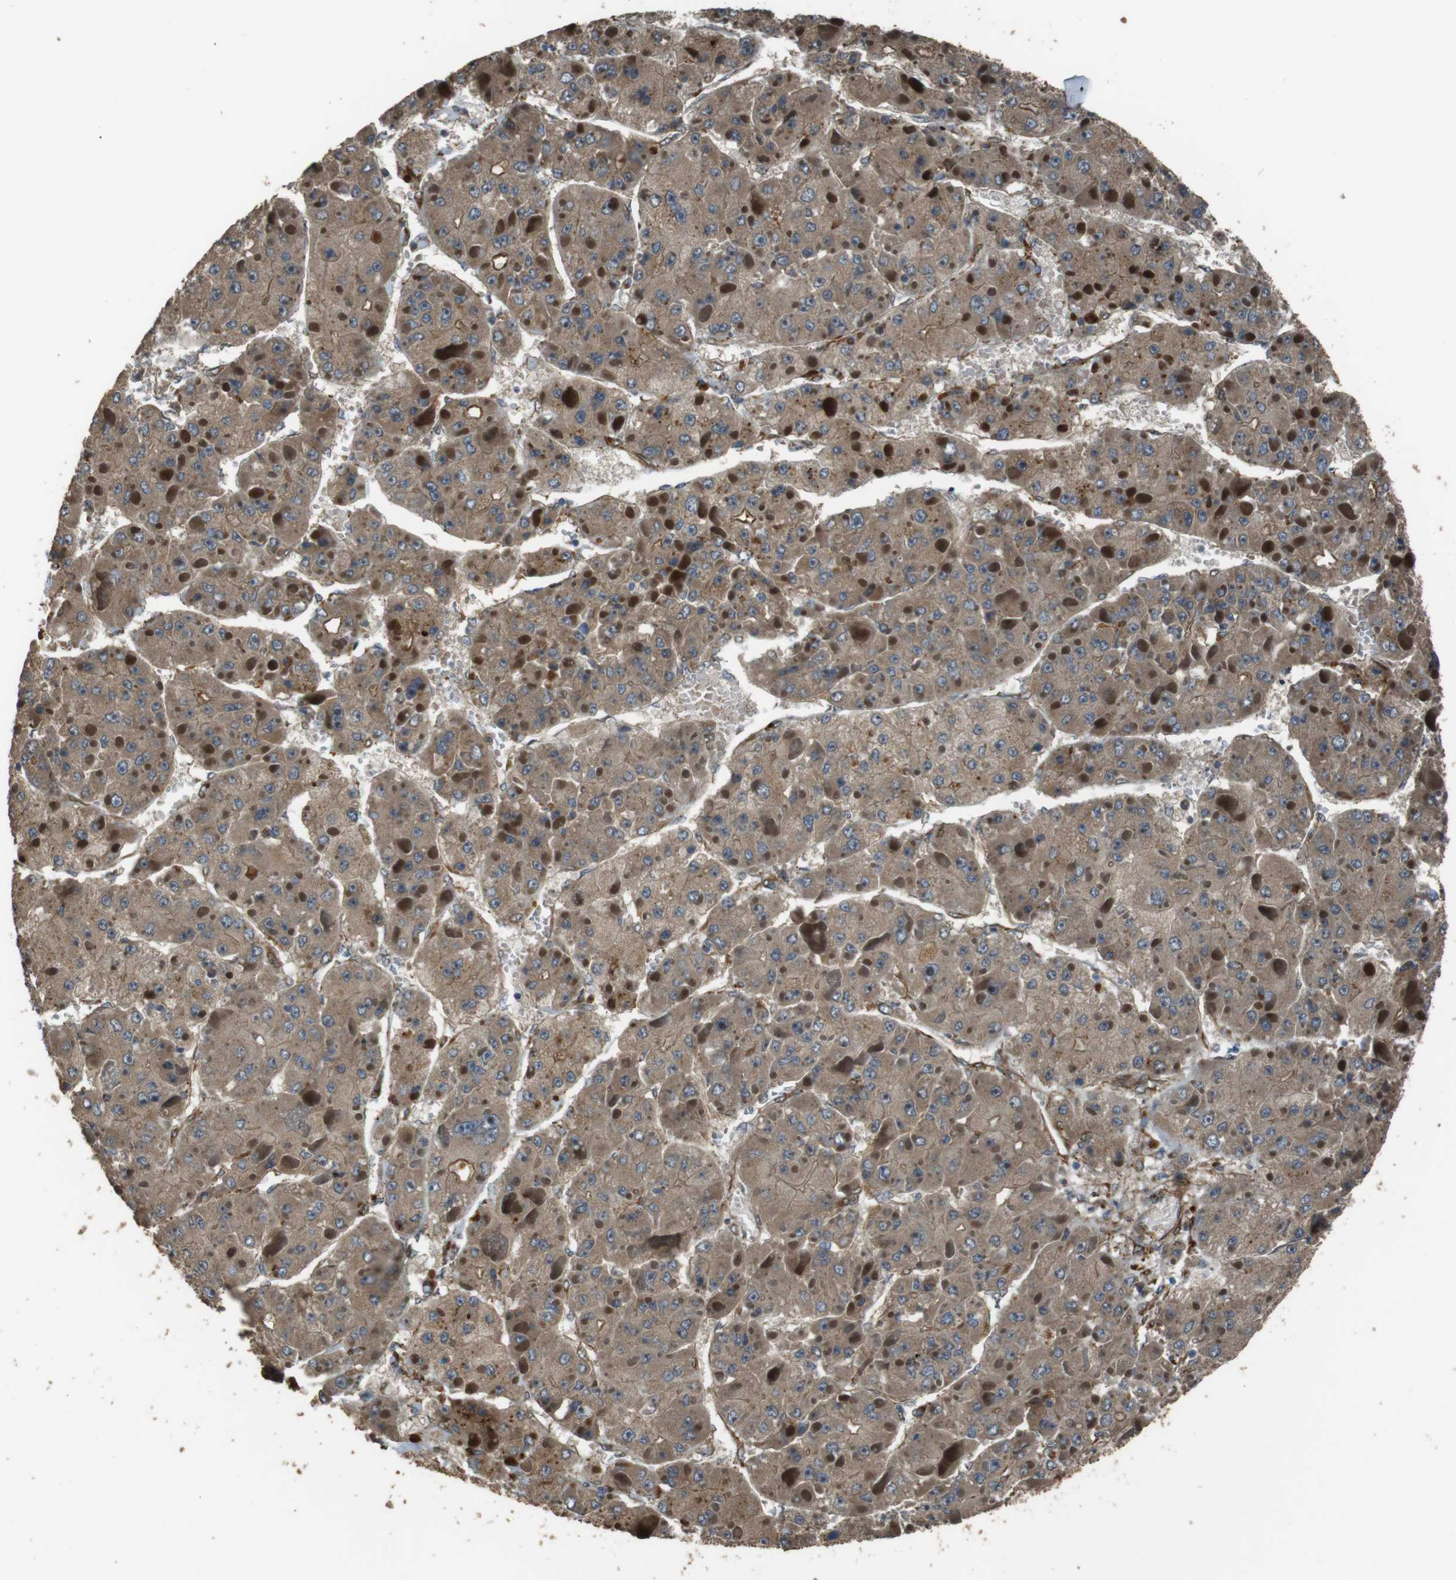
{"staining": {"intensity": "moderate", "quantity": ">75%", "location": "cytoplasmic/membranous"}, "tissue": "liver cancer", "cell_type": "Tumor cells", "image_type": "cancer", "snomed": [{"axis": "morphology", "description": "Carcinoma, Hepatocellular, NOS"}, {"axis": "topography", "description": "Liver"}], "caption": "About >75% of tumor cells in human liver cancer exhibit moderate cytoplasmic/membranous protein expression as visualized by brown immunohistochemical staining.", "gene": "MSRB3", "patient": {"sex": "female", "age": 73}}